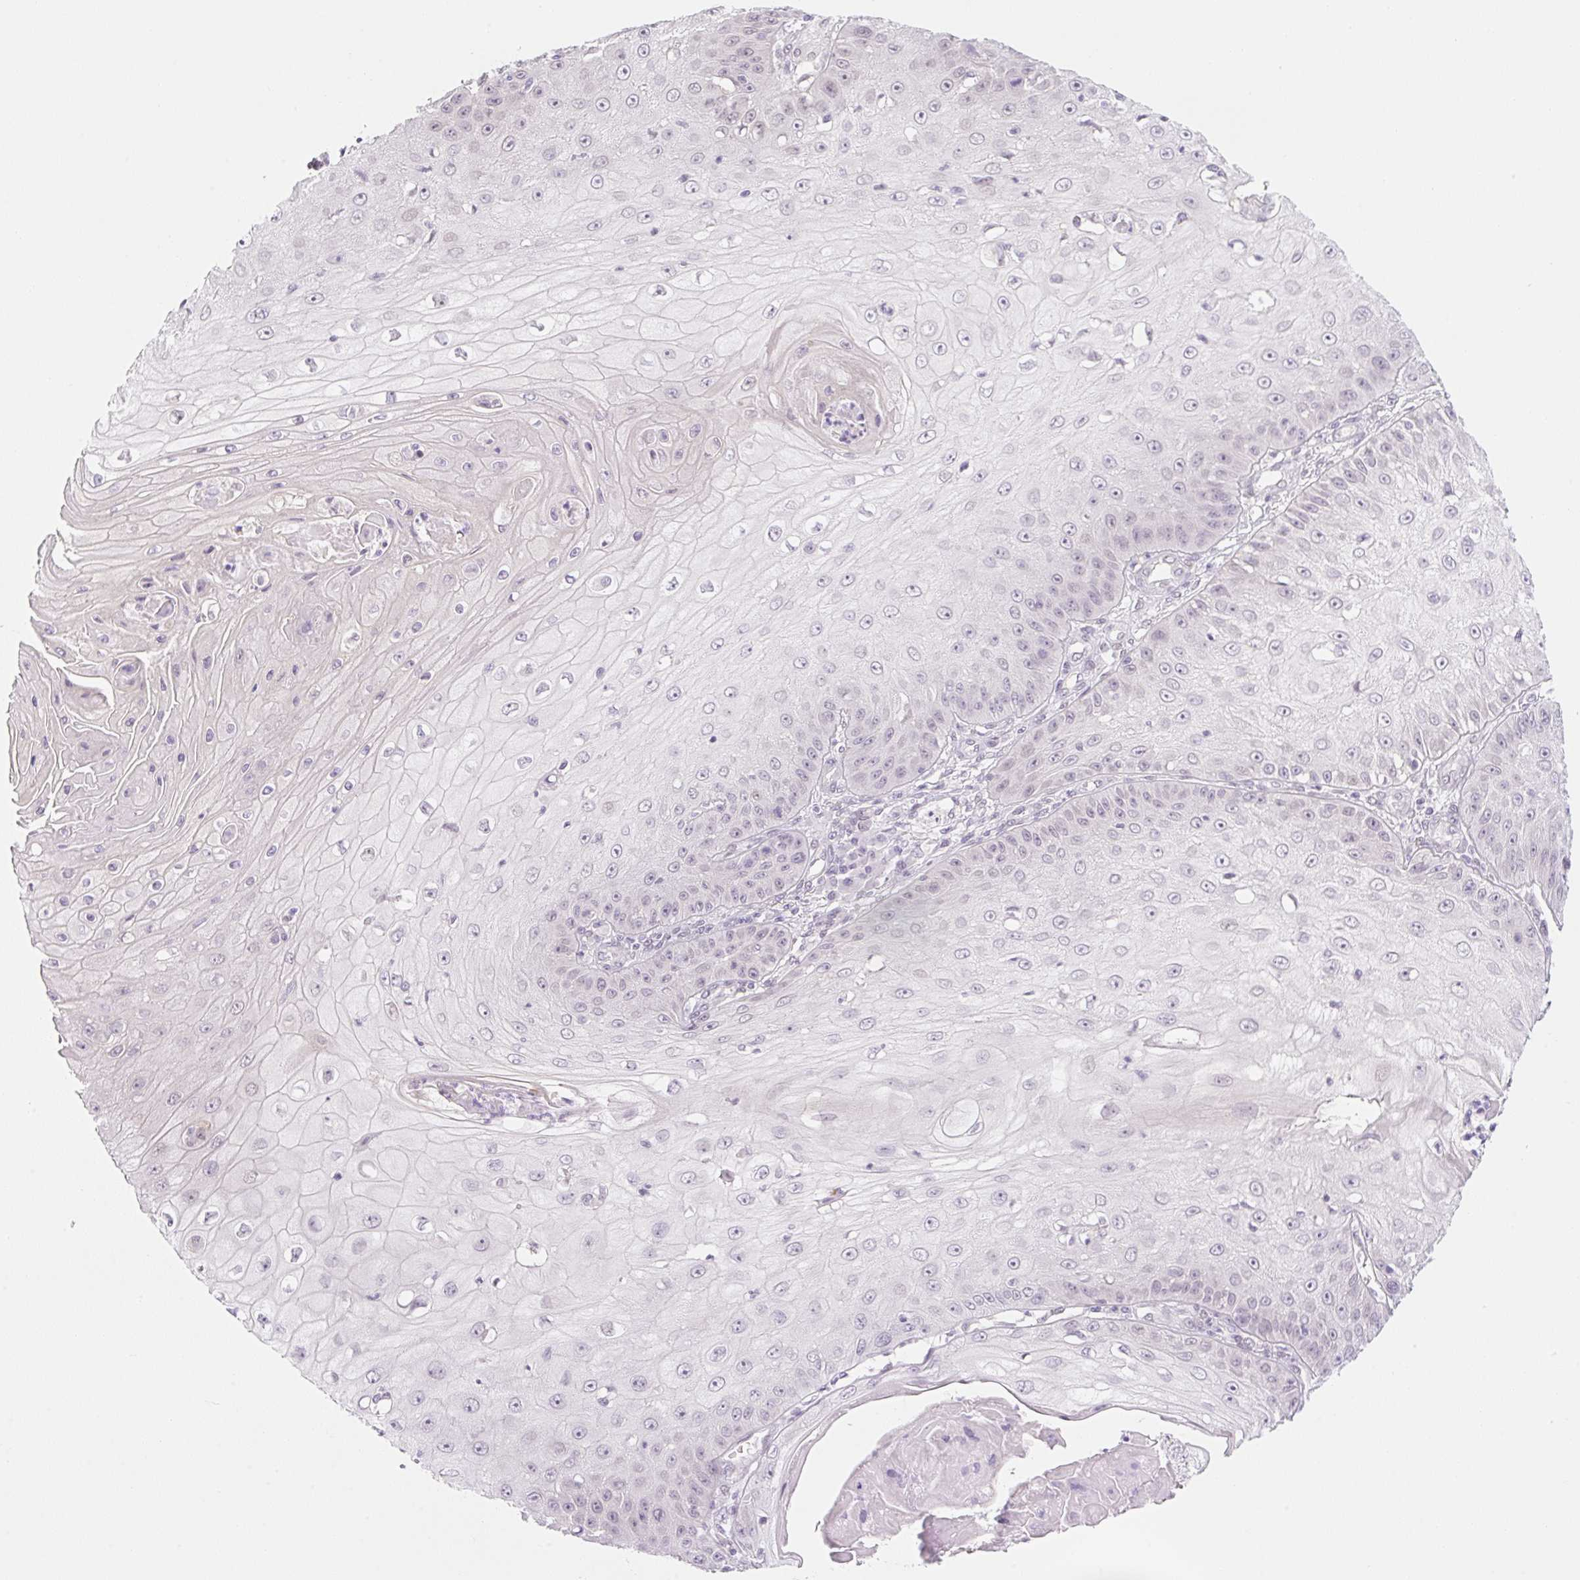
{"staining": {"intensity": "negative", "quantity": "none", "location": "none"}, "tissue": "skin cancer", "cell_type": "Tumor cells", "image_type": "cancer", "snomed": [{"axis": "morphology", "description": "Squamous cell carcinoma, NOS"}, {"axis": "topography", "description": "Skin"}], "caption": "High power microscopy histopathology image of an IHC image of skin squamous cell carcinoma, revealing no significant expression in tumor cells.", "gene": "SYNE3", "patient": {"sex": "male", "age": 70}}